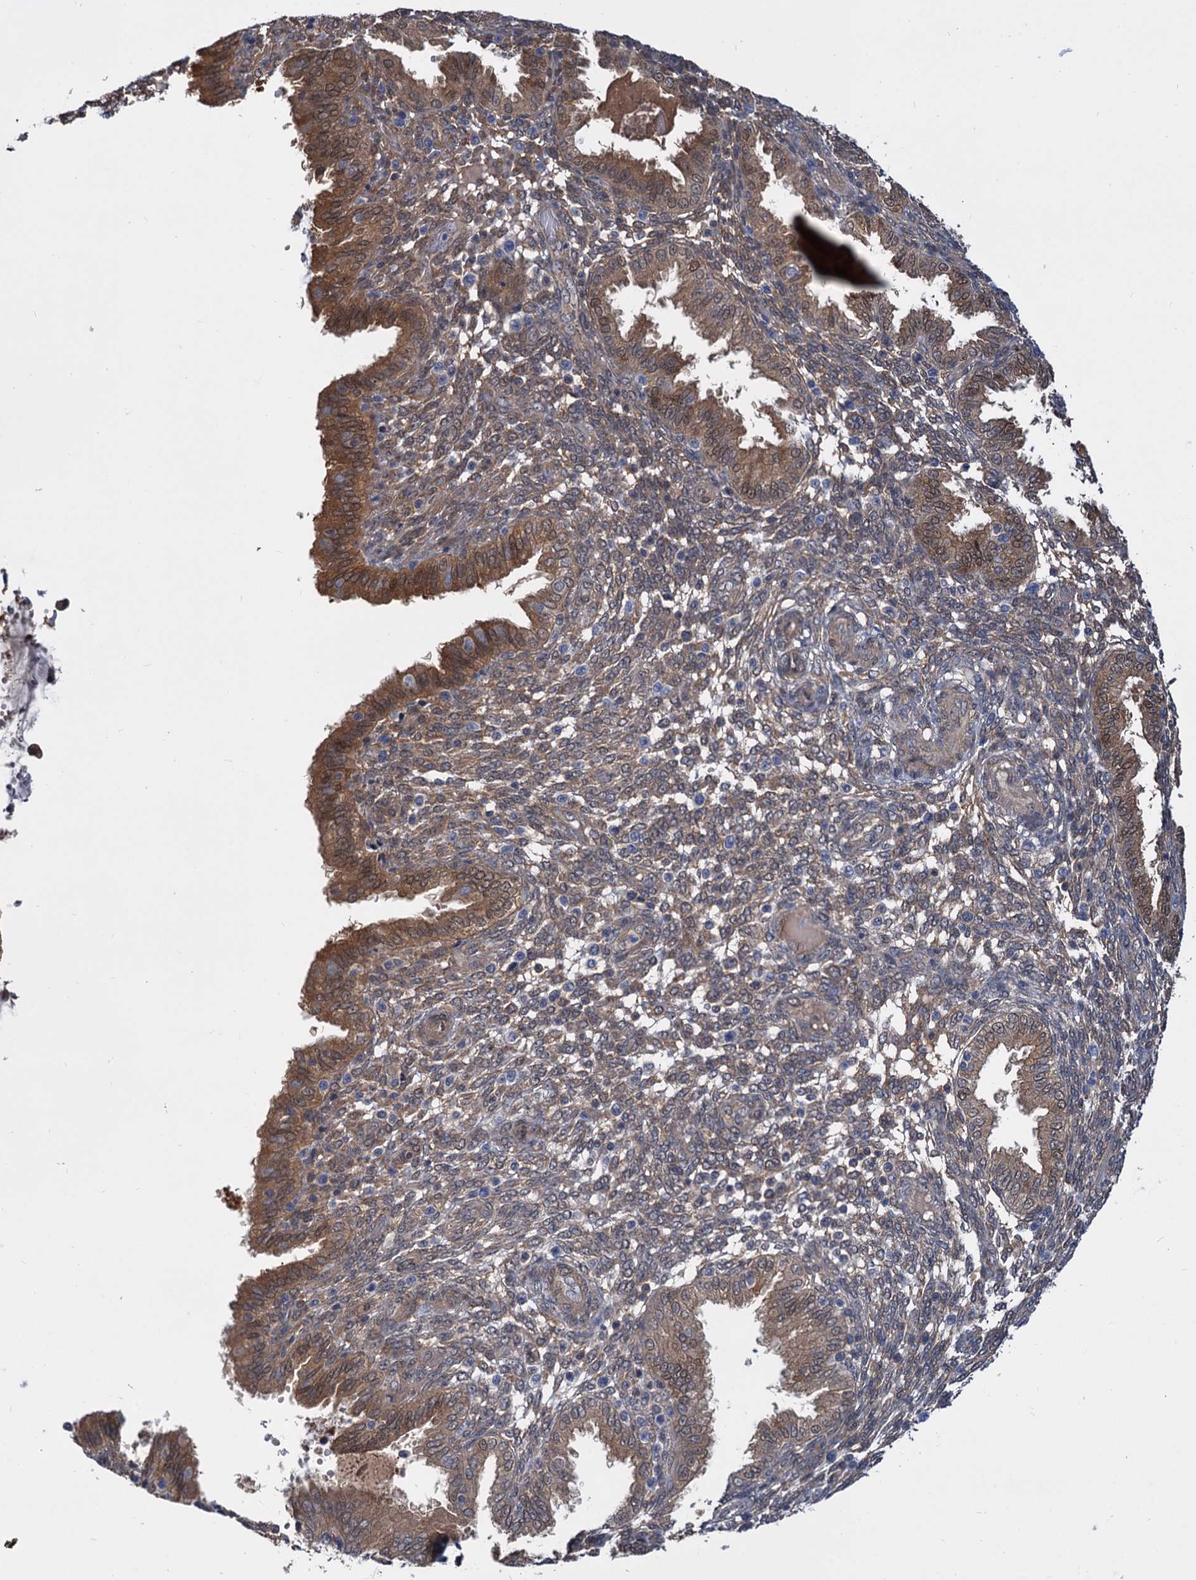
{"staining": {"intensity": "weak", "quantity": "25%-75%", "location": "cytoplasmic/membranous"}, "tissue": "endometrium", "cell_type": "Cells in endometrial stroma", "image_type": "normal", "snomed": [{"axis": "morphology", "description": "Normal tissue, NOS"}, {"axis": "topography", "description": "Endometrium"}], "caption": "A high-resolution micrograph shows IHC staining of normal endometrium, which reveals weak cytoplasmic/membranous staining in about 25%-75% of cells in endometrial stroma. (DAB IHC with brightfield microscopy, high magnification).", "gene": "SNX15", "patient": {"sex": "female", "age": 33}}